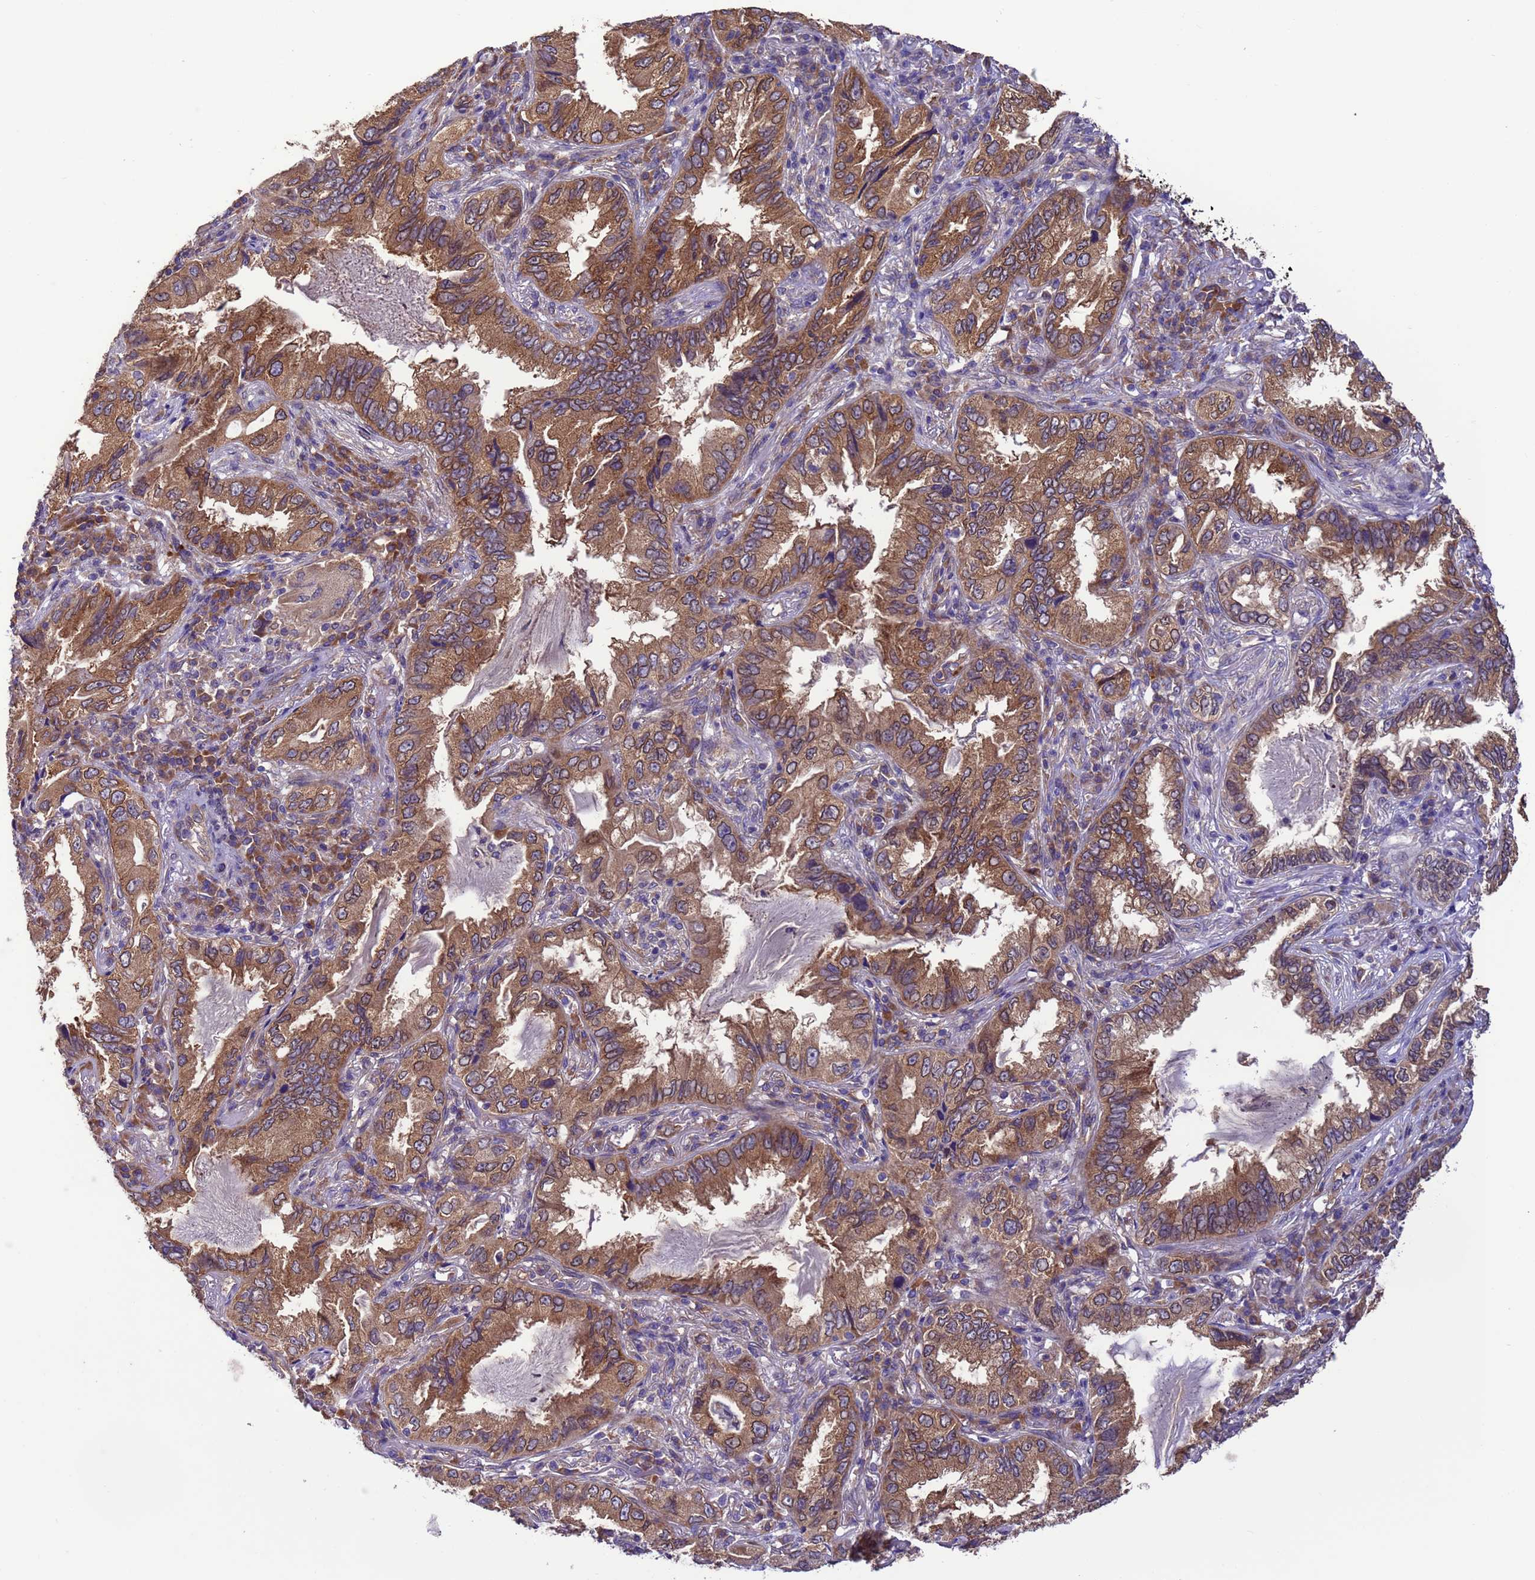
{"staining": {"intensity": "moderate", "quantity": ">75%", "location": "cytoplasmic/membranous"}, "tissue": "lung cancer", "cell_type": "Tumor cells", "image_type": "cancer", "snomed": [{"axis": "morphology", "description": "Adenocarcinoma, NOS"}, {"axis": "topography", "description": "Lung"}], "caption": "Immunohistochemistry photomicrograph of human adenocarcinoma (lung) stained for a protein (brown), which displays medium levels of moderate cytoplasmic/membranous staining in about >75% of tumor cells.", "gene": "ARHGAP12", "patient": {"sex": "female", "age": 69}}